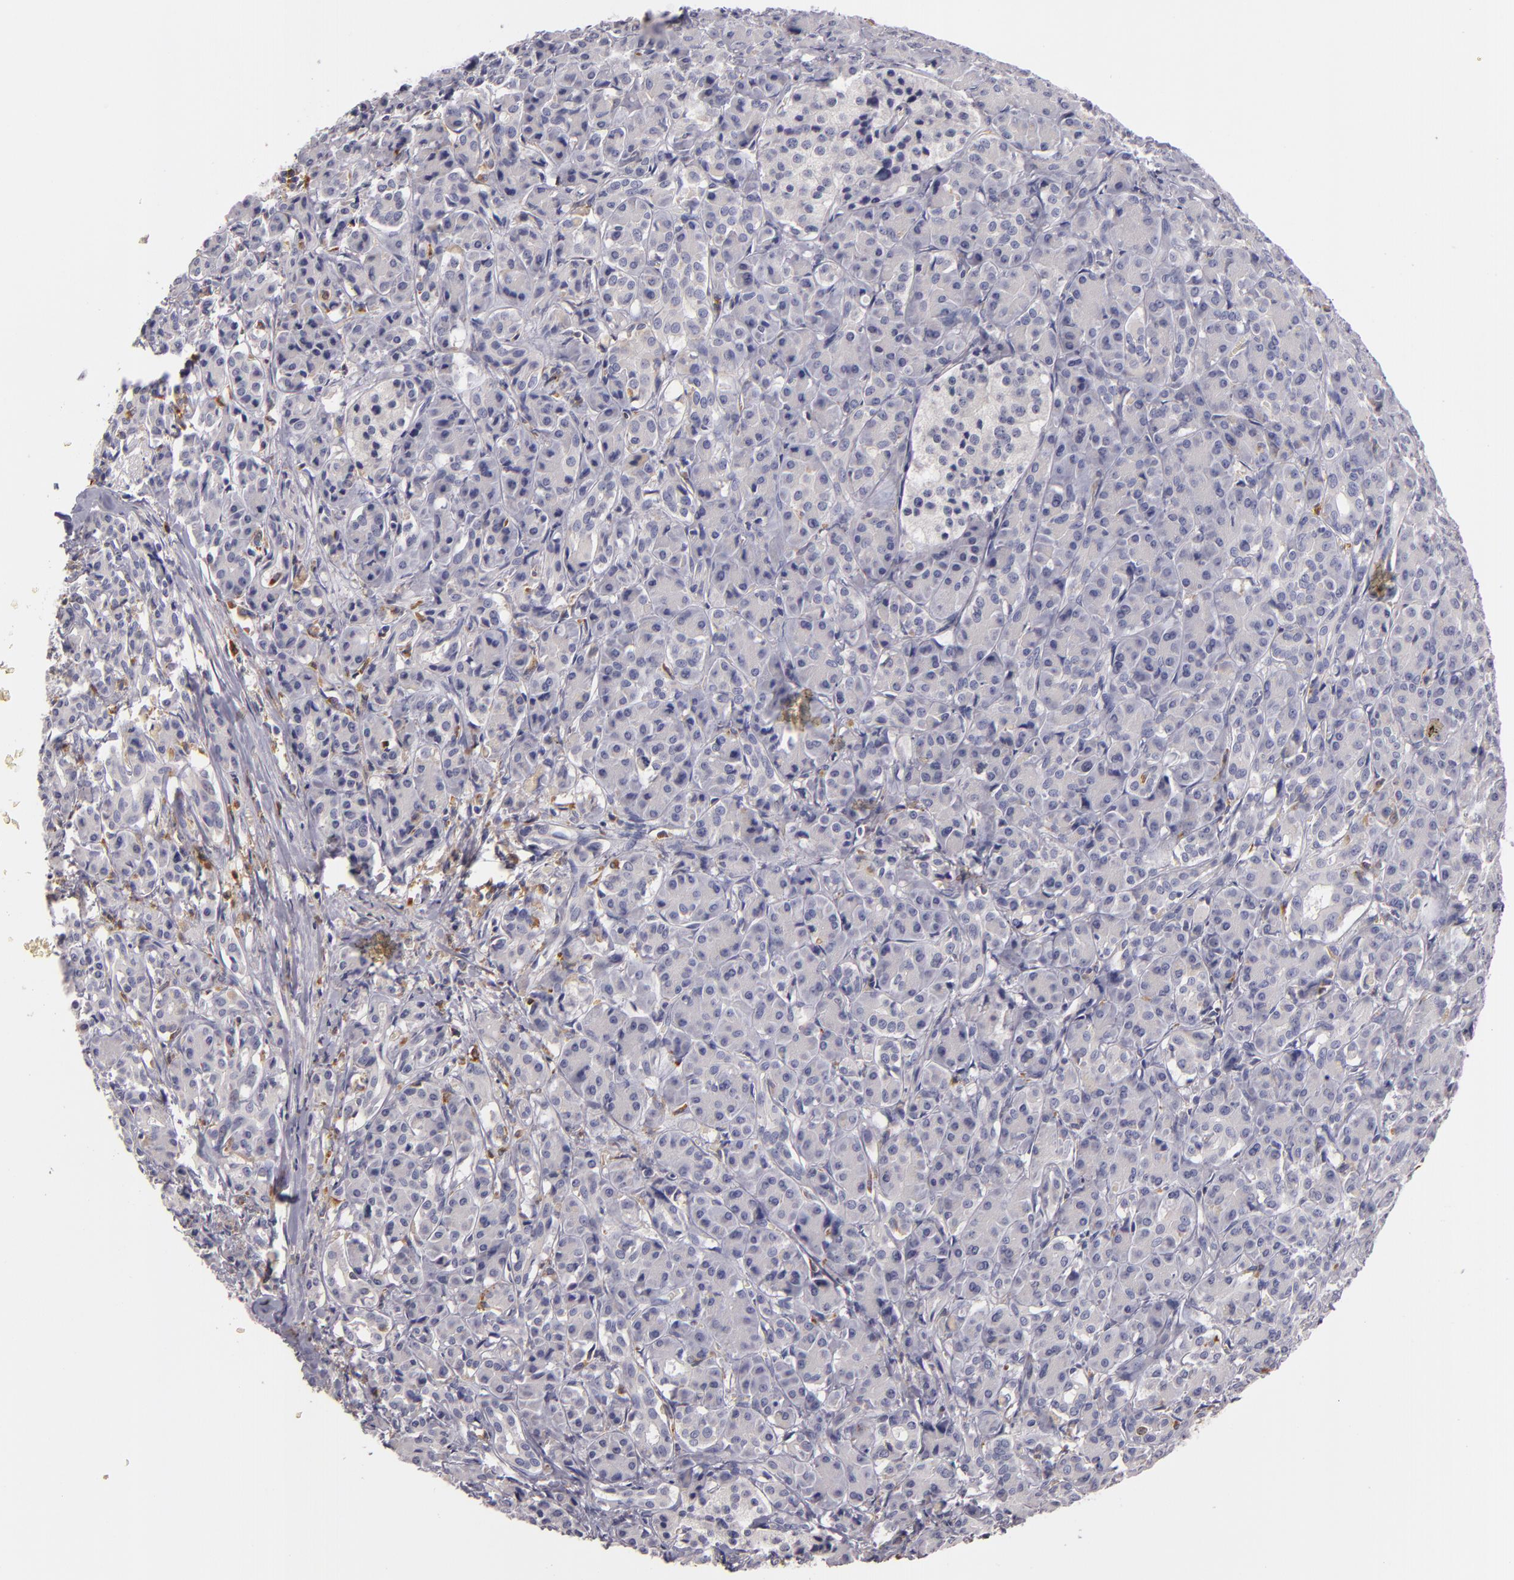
{"staining": {"intensity": "negative", "quantity": "none", "location": "none"}, "tissue": "pancreas", "cell_type": "Exocrine glandular cells", "image_type": "normal", "snomed": [{"axis": "morphology", "description": "Normal tissue, NOS"}, {"axis": "topography", "description": "Lymph node"}, {"axis": "topography", "description": "Pancreas"}], "caption": "Human pancreas stained for a protein using immunohistochemistry displays no positivity in exocrine glandular cells.", "gene": "TLR8", "patient": {"sex": "male", "age": 59}}